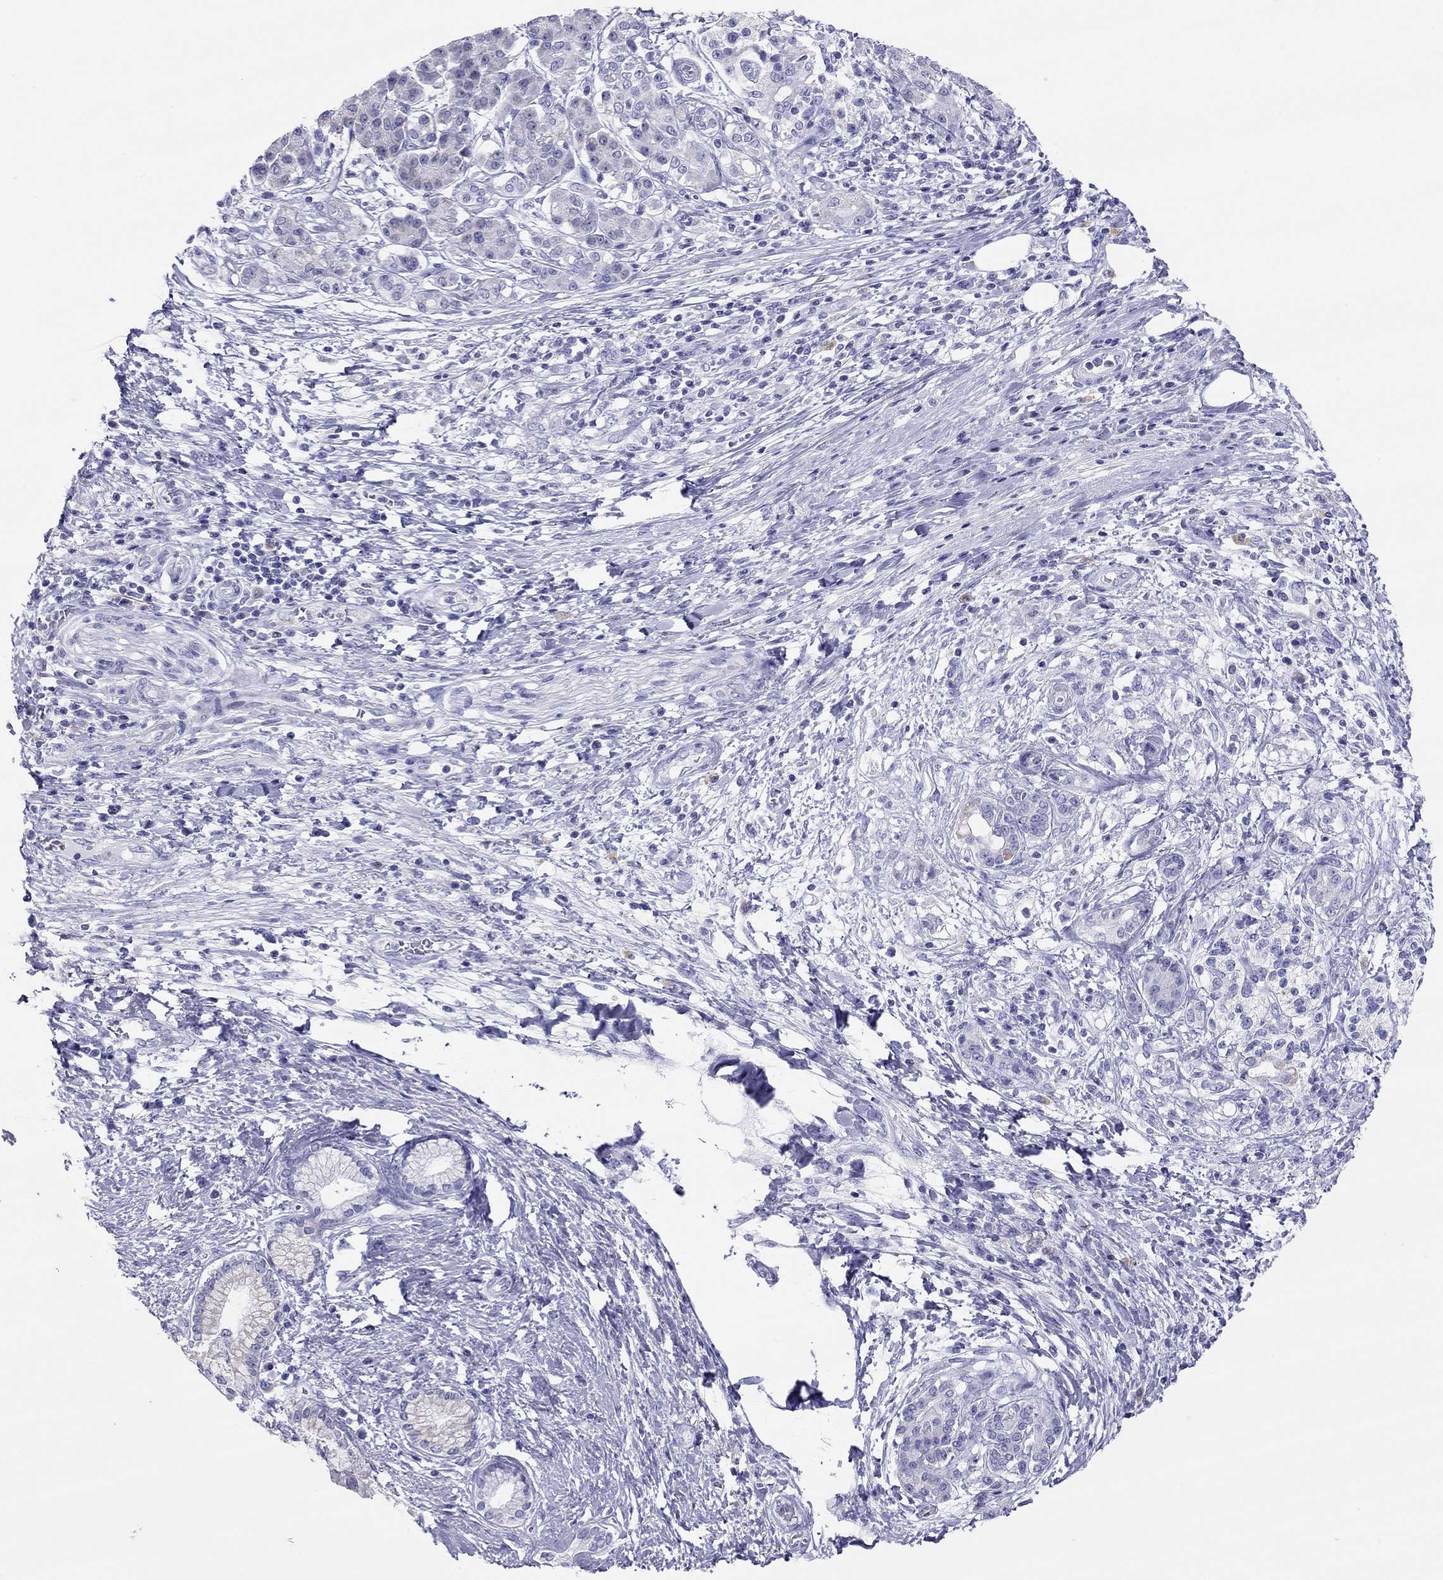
{"staining": {"intensity": "negative", "quantity": "none", "location": "none"}, "tissue": "pancreatic cancer", "cell_type": "Tumor cells", "image_type": "cancer", "snomed": [{"axis": "morphology", "description": "Adenocarcinoma, NOS"}, {"axis": "topography", "description": "Pancreas"}], "caption": "A micrograph of human pancreatic adenocarcinoma is negative for staining in tumor cells.", "gene": "DPY19L2", "patient": {"sex": "female", "age": 73}}